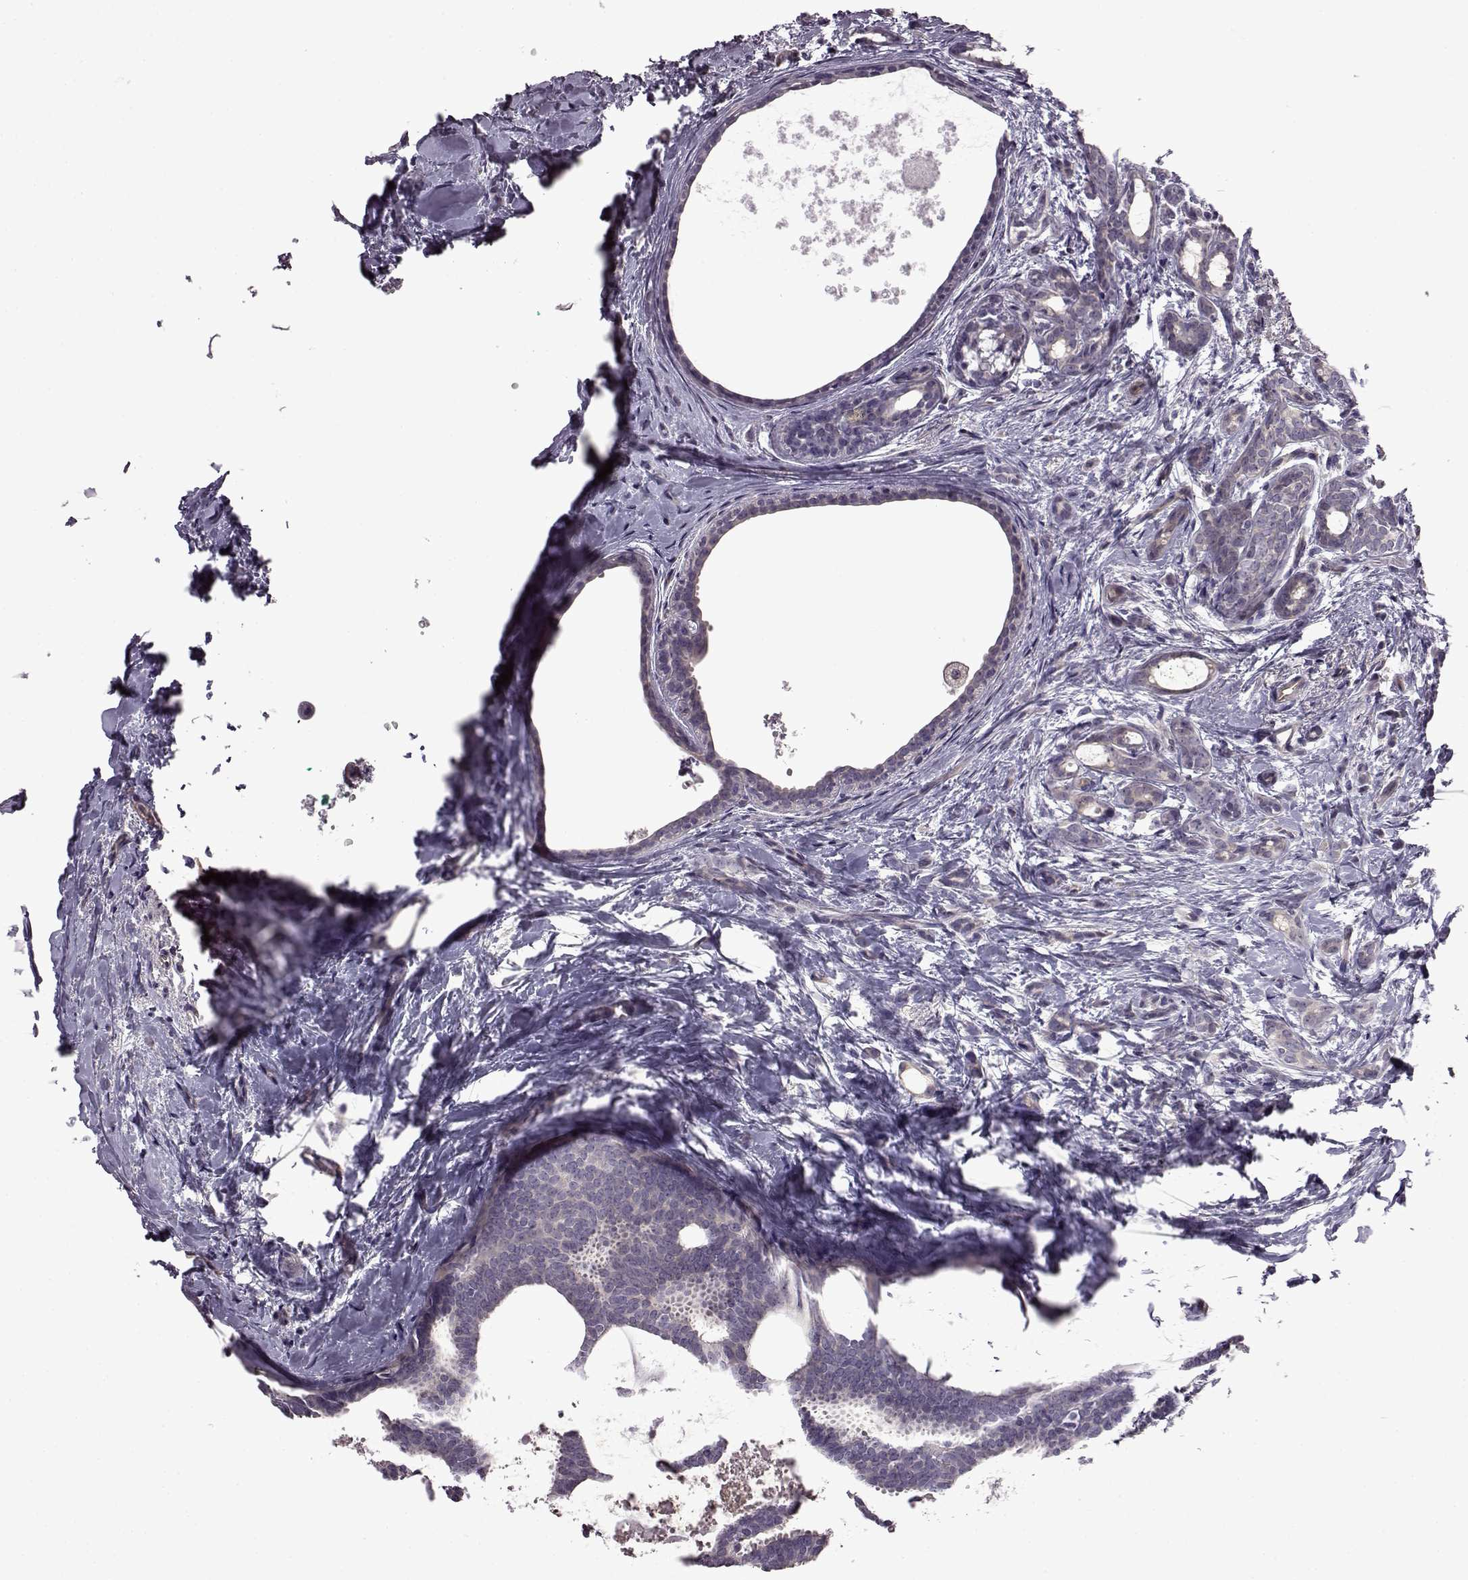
{"staining": {"intensity": "negative", "quantity": "none", "location": "none"}, "tissue": "breast cancer", "cell_type": "Tumor cells", "image_type": "cancer", "snomed": [{"axis": "morphology", "description": "Intraductal carcinoma, in situ"}, {"axis": "morphology", "description": "Duct carcinoma"}, {"axis": "morphology", "description": "Lobular carcinoma, in situ"}, {"axis": "topography", "description": "Breast"}], "caption": "An image of breast infiltrating ductal carcinoma stained for a protein displays no brown staining in tumor cells.", "gene": "EDDM3B", "patient": {"sex": "female", "age": 44}}